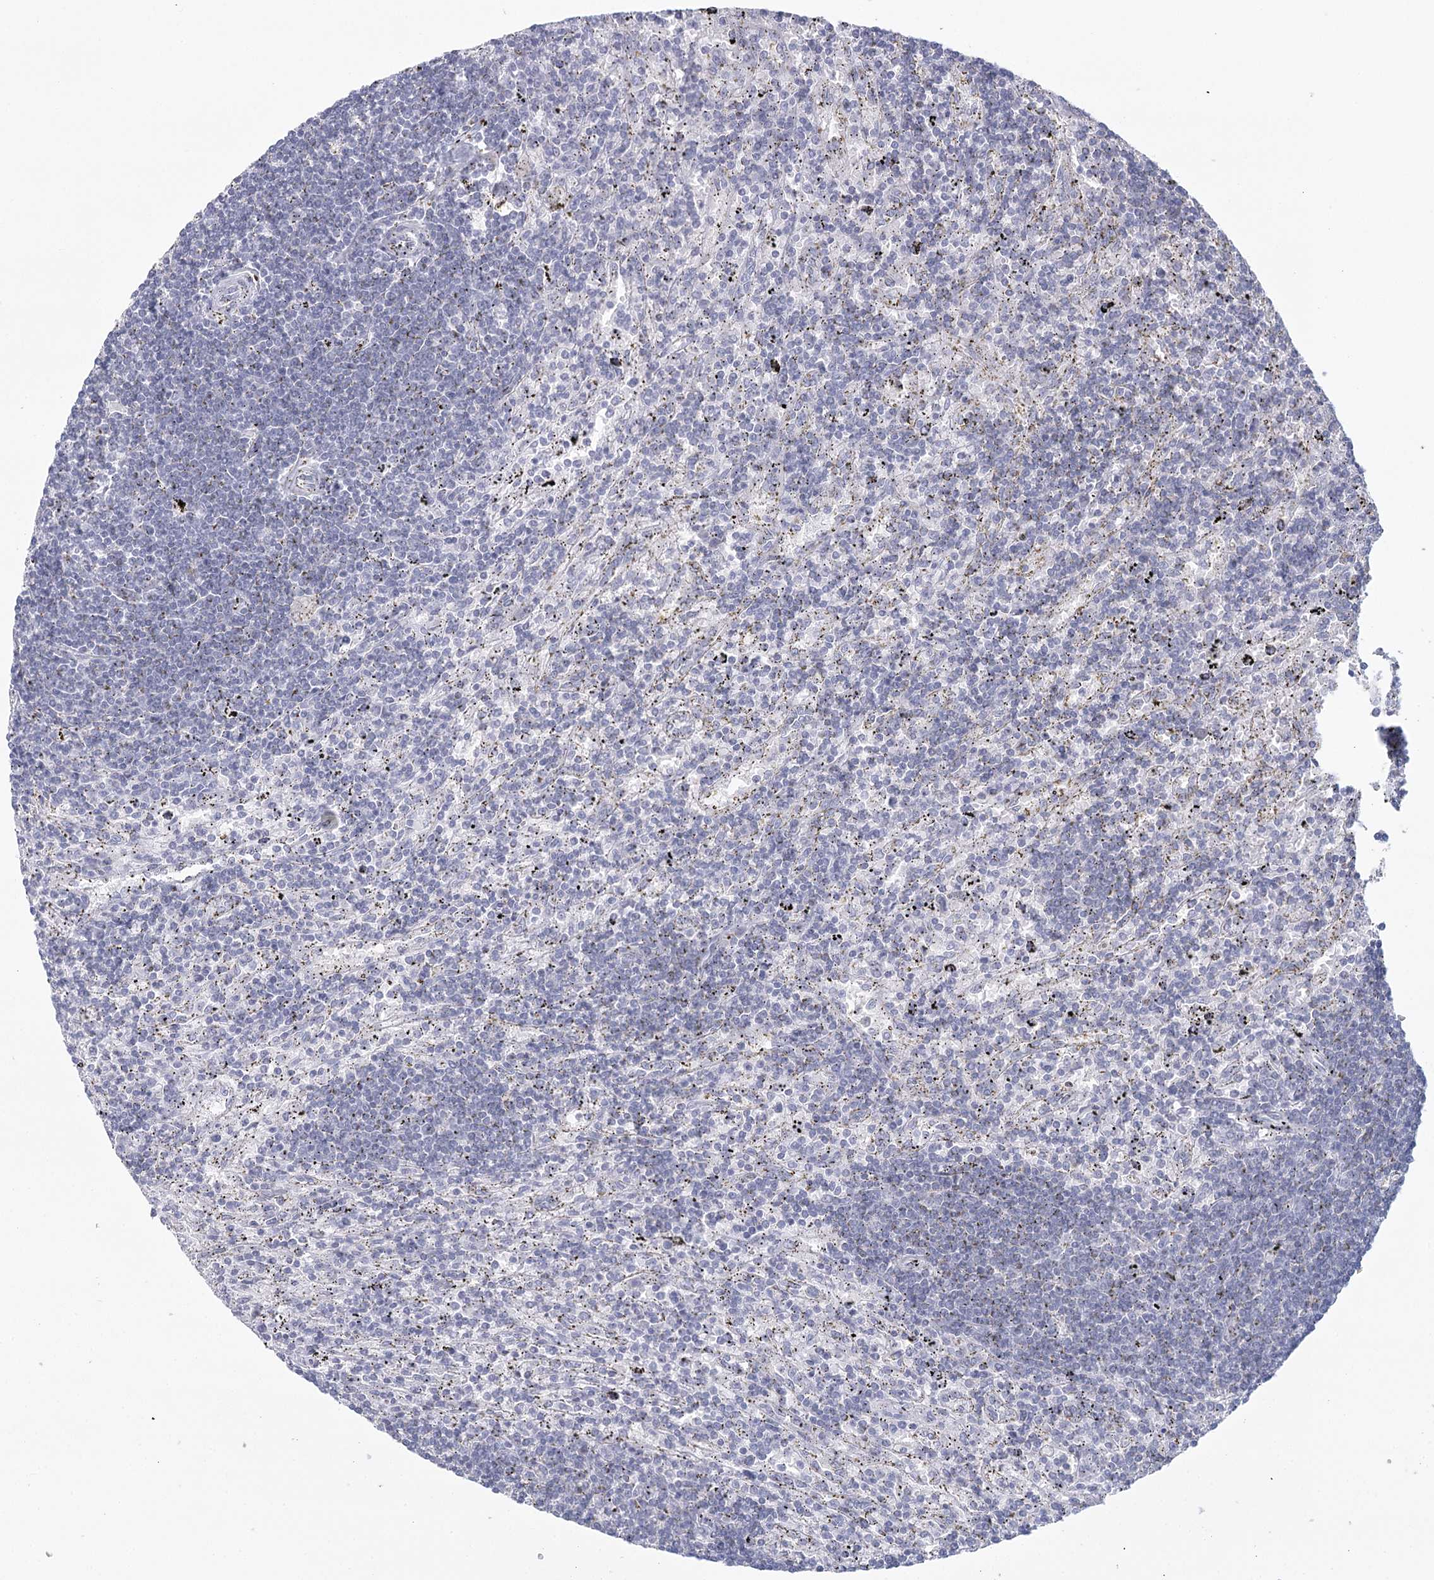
{"staining": {"intensity": "negative", "quantity": "none", "location": "none"}, "tissue": "lymphoma", "cell_type": "Tumor cells", "image_type": "cancer", "snomed": [{"axis": "morphology", "description": "Malignant lymphoma, non-Hodgkin's type, Low grade"}, {"axis": "topography", "description": "Spleen"}], "caption": "Histopathology image shows no significant protein positivity in tumor cells of lymphoma.", "gene": "WNT8B", "patient": {"sex": "male", "age": 76}}